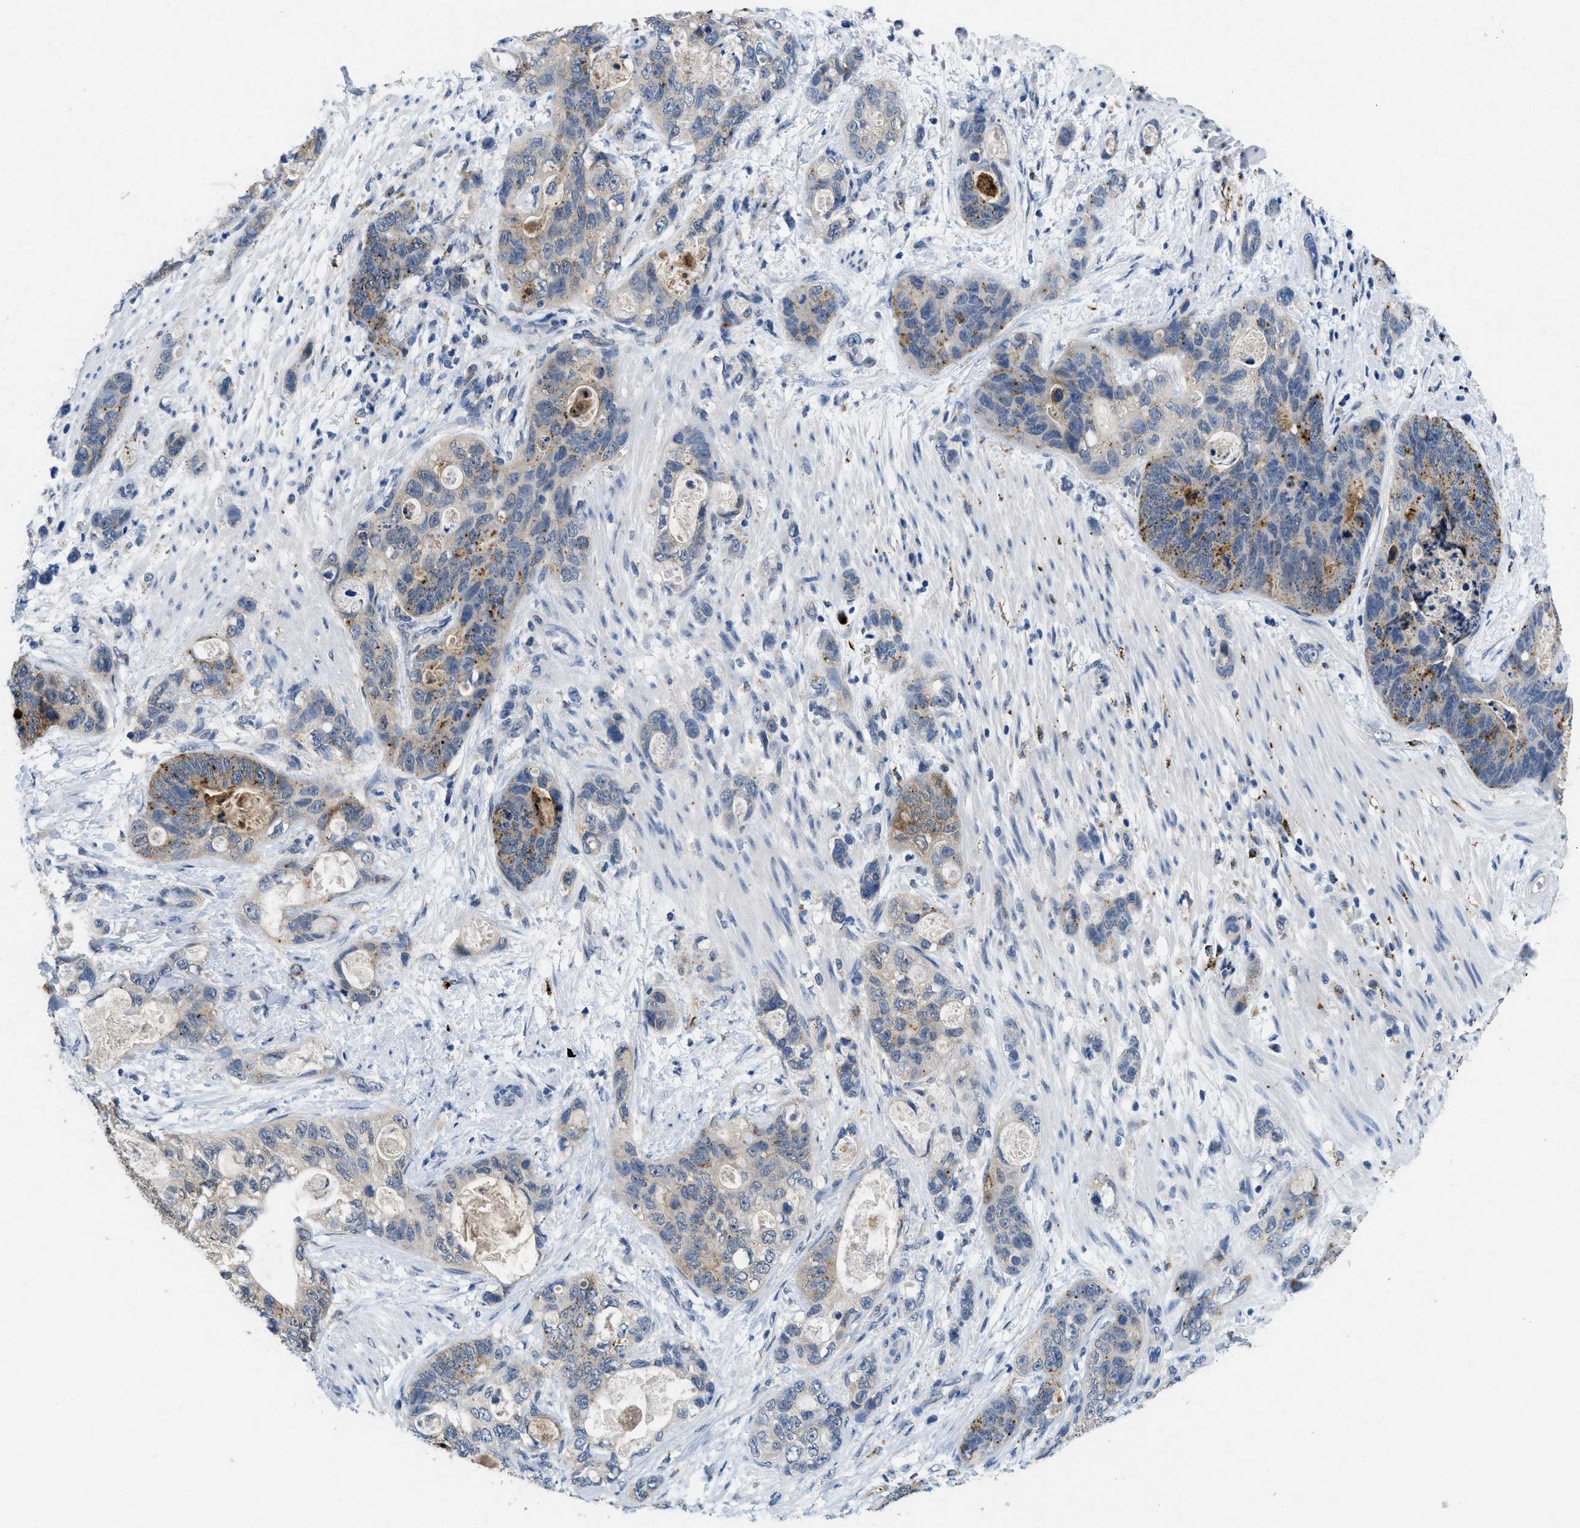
{"staining": {"intensity": "moderate", "quantity": "25%-75%", "location": "cytoplasmic/membranous"}, "tissue": "stomach cancer", "cell_type": "Tumor cells", "image_type": "cancer", "snomed": [{"axis": "morphology", "description": "Normal tissue, NOS"}, {"axis": "morphology", "description": "Adenocarcinoma, NOS"}, {"axis": "topography", "description": "Stomach"}], "caption": "IHC micrograph of neoplastic tissue: human stomach cancer stained using IHC shows medium levels of moderate protein expression localized specifically in the cytoplasmic/membranous of tumor cells, appearing as a cytoplasmic/membranous brown color.", "gene": "BMPR2", "patient": {"sex": "female", "age": 89}}